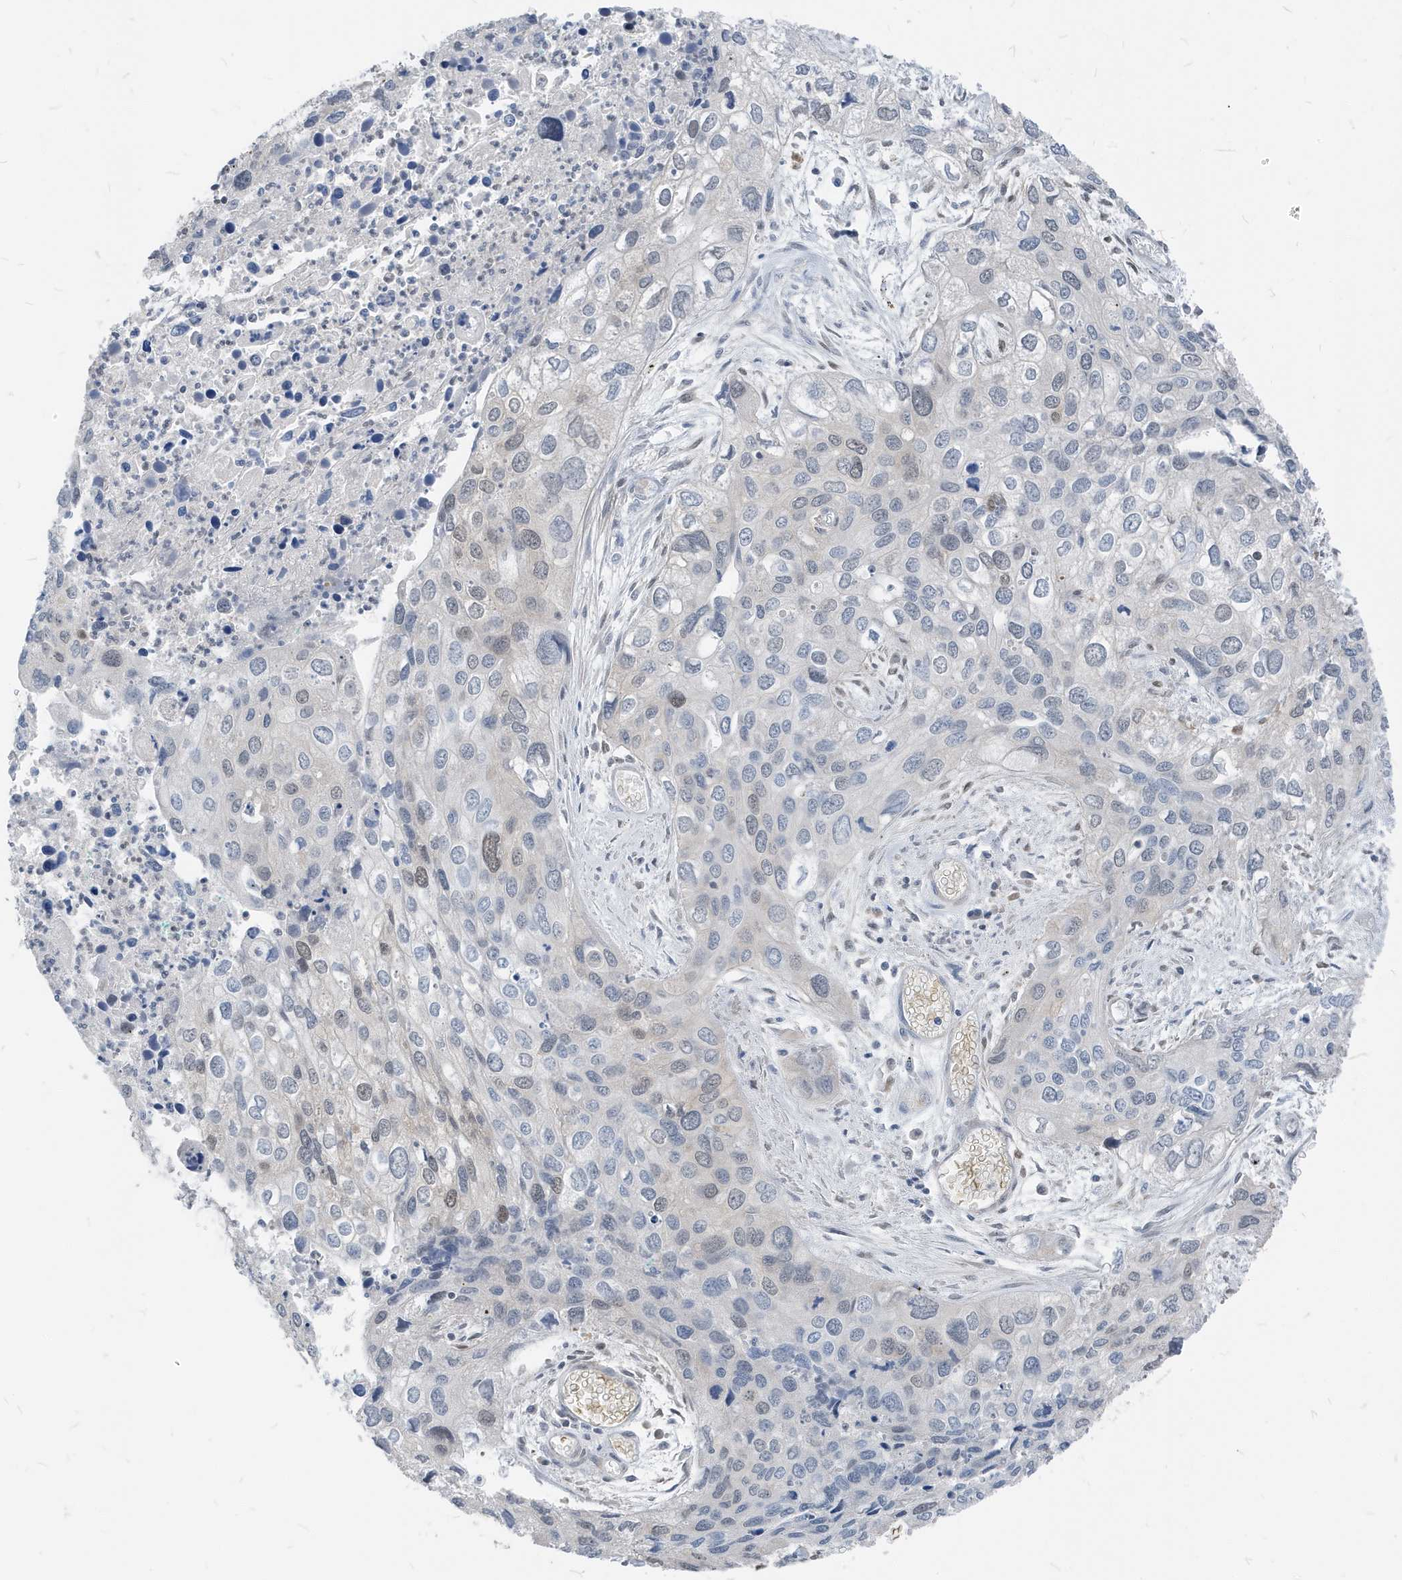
{"staining": {"intensity": "moderate", "quantity": "<25%", "location": "nuclear"}, "tissue": "cervical cancer", "cell_type": "Tumor cells", "image_type": "cancer", "snomed": [{"axis": "morphology", "description": "Squamous cell carcinoma, NOS"}, {"axis": "topography", "description": "Cervix"}], "caption": "The histopathology image demonstrates a brown stain indicating the presence of a protein in the nuclear of tumor cells in cervical squamous cell carcinoma. The protein of interest is stained brown, and the nuclei are stained in blue (DAB IHC with brightfield microscopy, high magnification).", "gene": "NCOA7", "patient": {"sex": "female", "age": 55}}